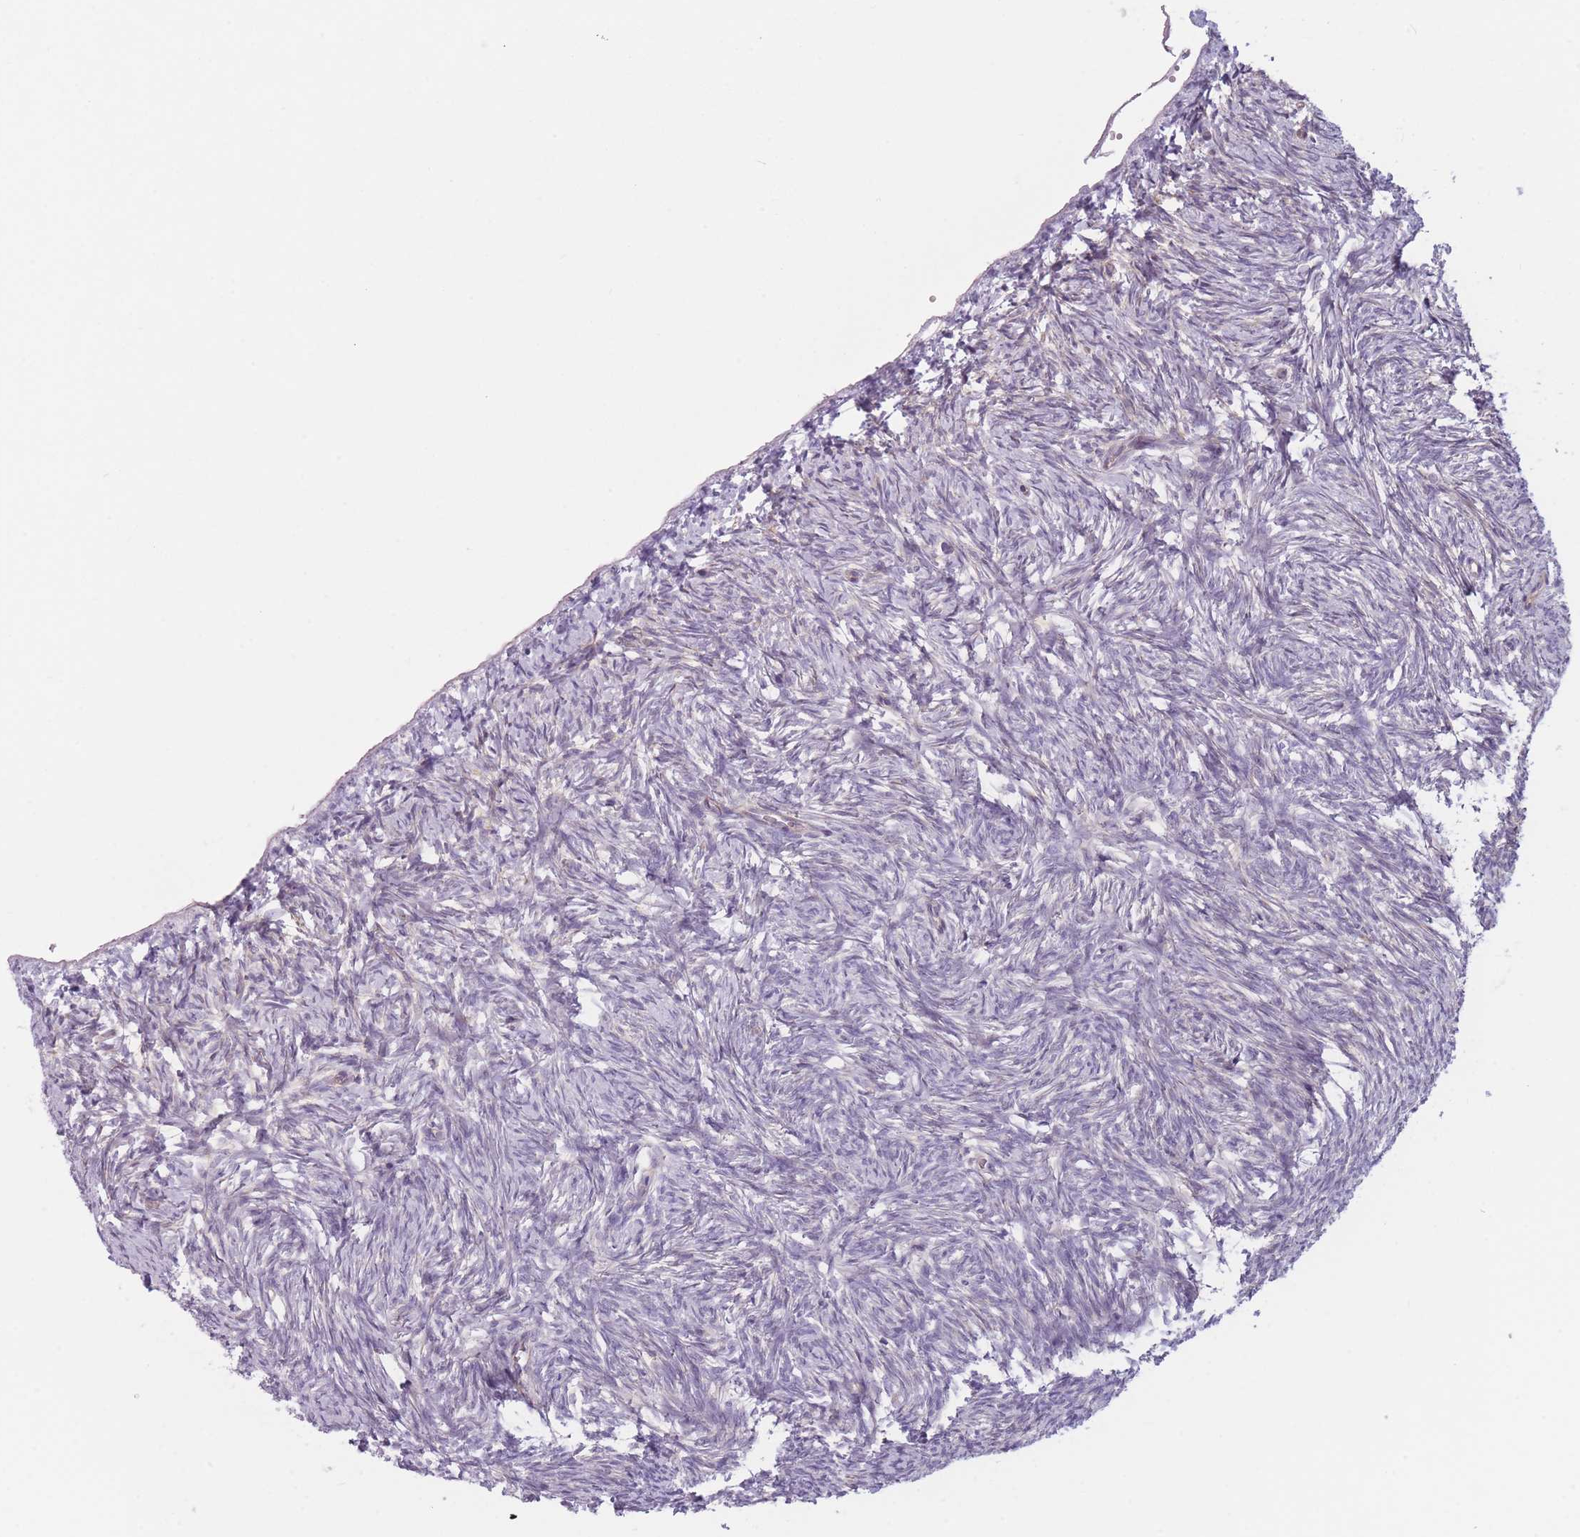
{"staining": {"intensity": "negative", "quantity": "none", "location": "none"}, "tissue": "ovary", "cell_type": "Ovarian stroma cells", "image_type": "normal", "snomed": [{"axis": "morphology", "description": "Normal tissue, NOS"}, {"axis": "topography", "description": "Ovary"}], "caption": "Immunohistochemical staining of unremarkable ovary shows no significant positivity in ovarian stroma cells. Nuclei are stained in blue.", "gene": "SLC7A6", "patient": {"sex": "female", "age": 51}}